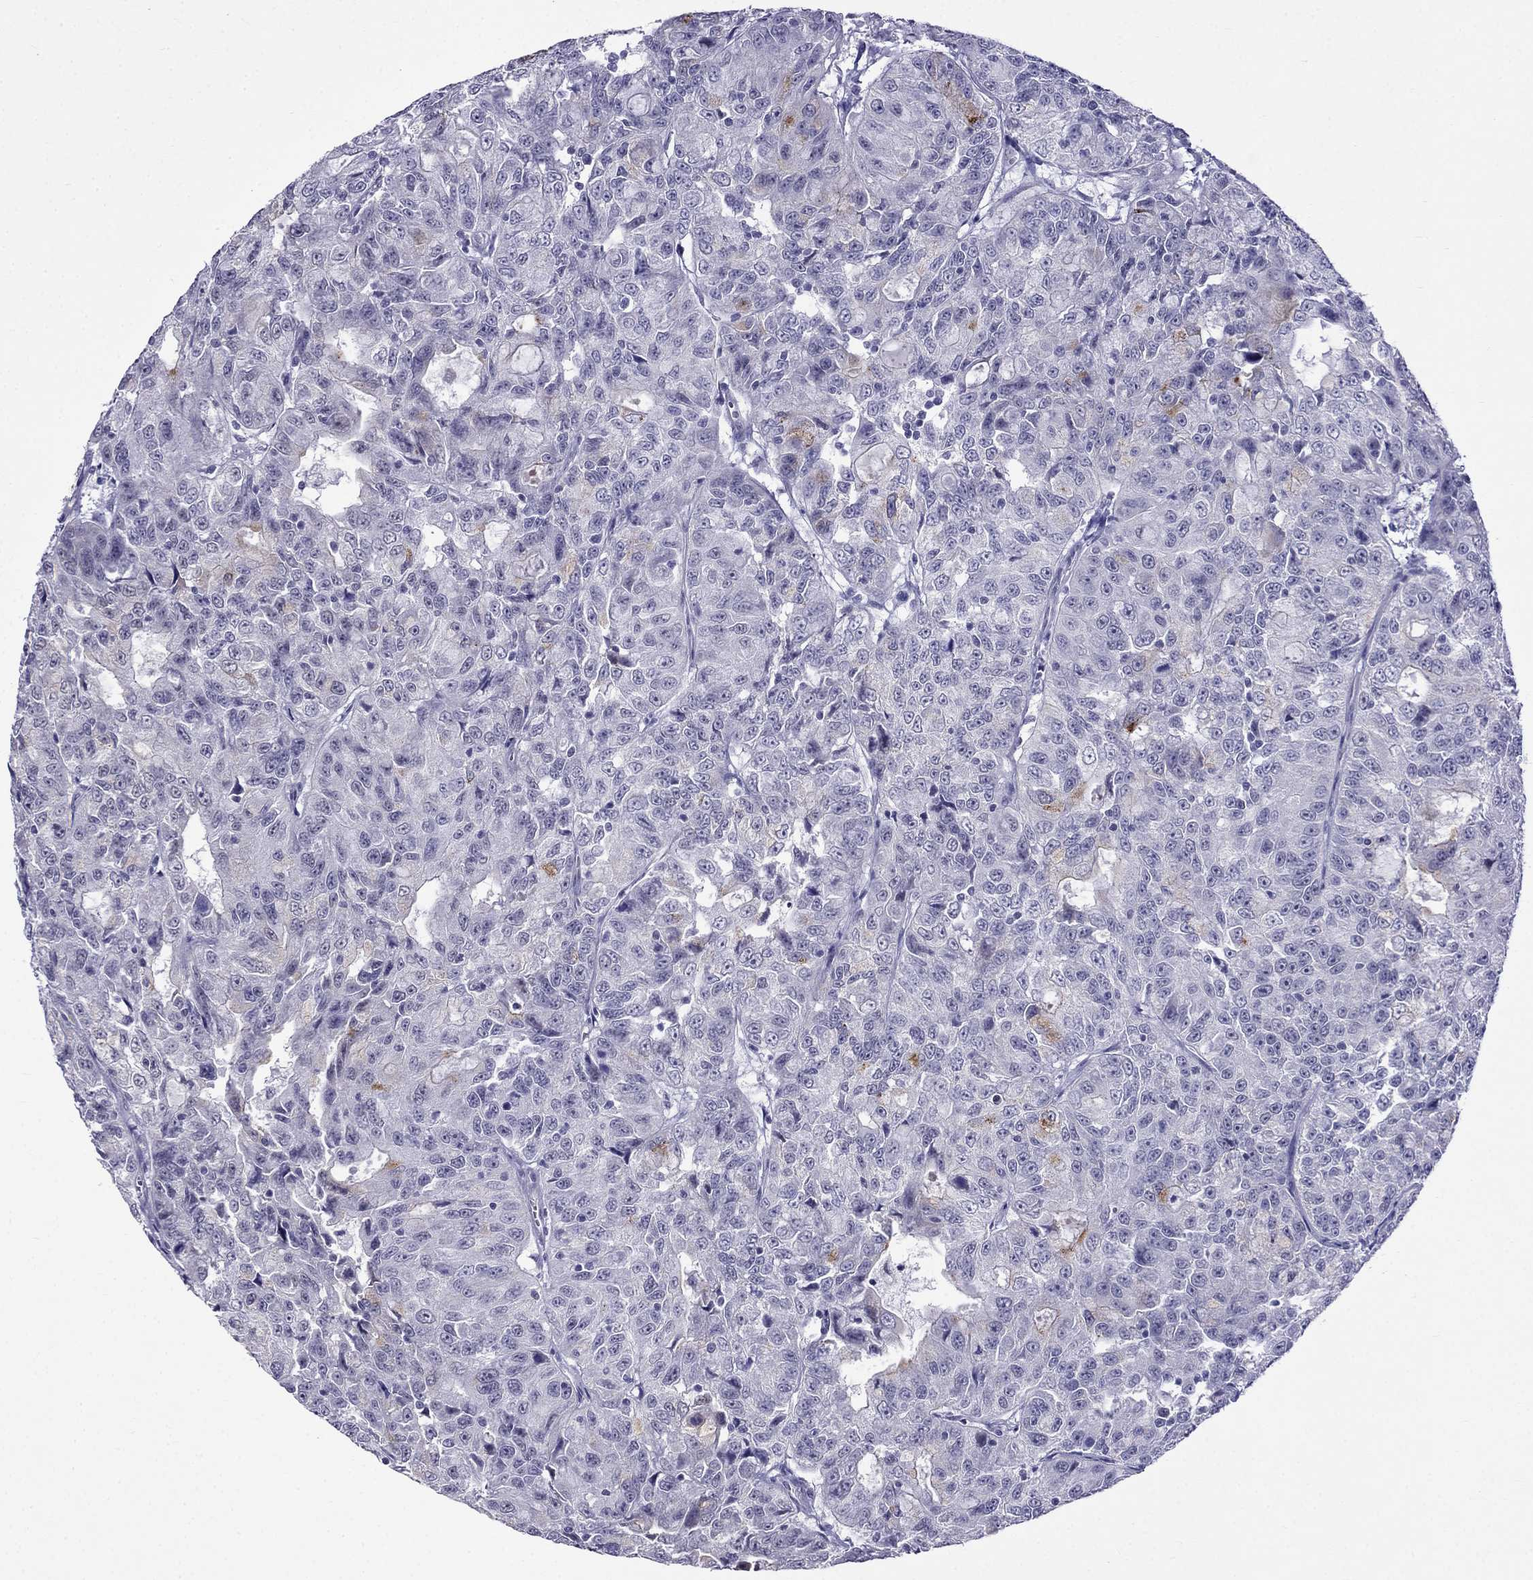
{"staining": {"intensity": "moderate", "quantity": "<25%", "location": "cytoplasmic/membranous"}, "tissue": "urothelial cancer", "cell_type": "Tumor cells", "image_type": "cancer", "snomed": [{"axis": "morphology", "description": "Urothelial carcinoma, NOS"}, {"axis": "morphology", "description": "Urothelial carcinoma, High grade"}, {"axis": "topography", "description": "Urinary bladder"}], "caption": "This image exhibits immunohistochemistry (IHC) staining of urothelial cancer, with low moderate cytoplasmic/membranous expression in about <25% of tumor cells.", "gene": "MGP", "patient": {"sex": "female", "age": 73}}